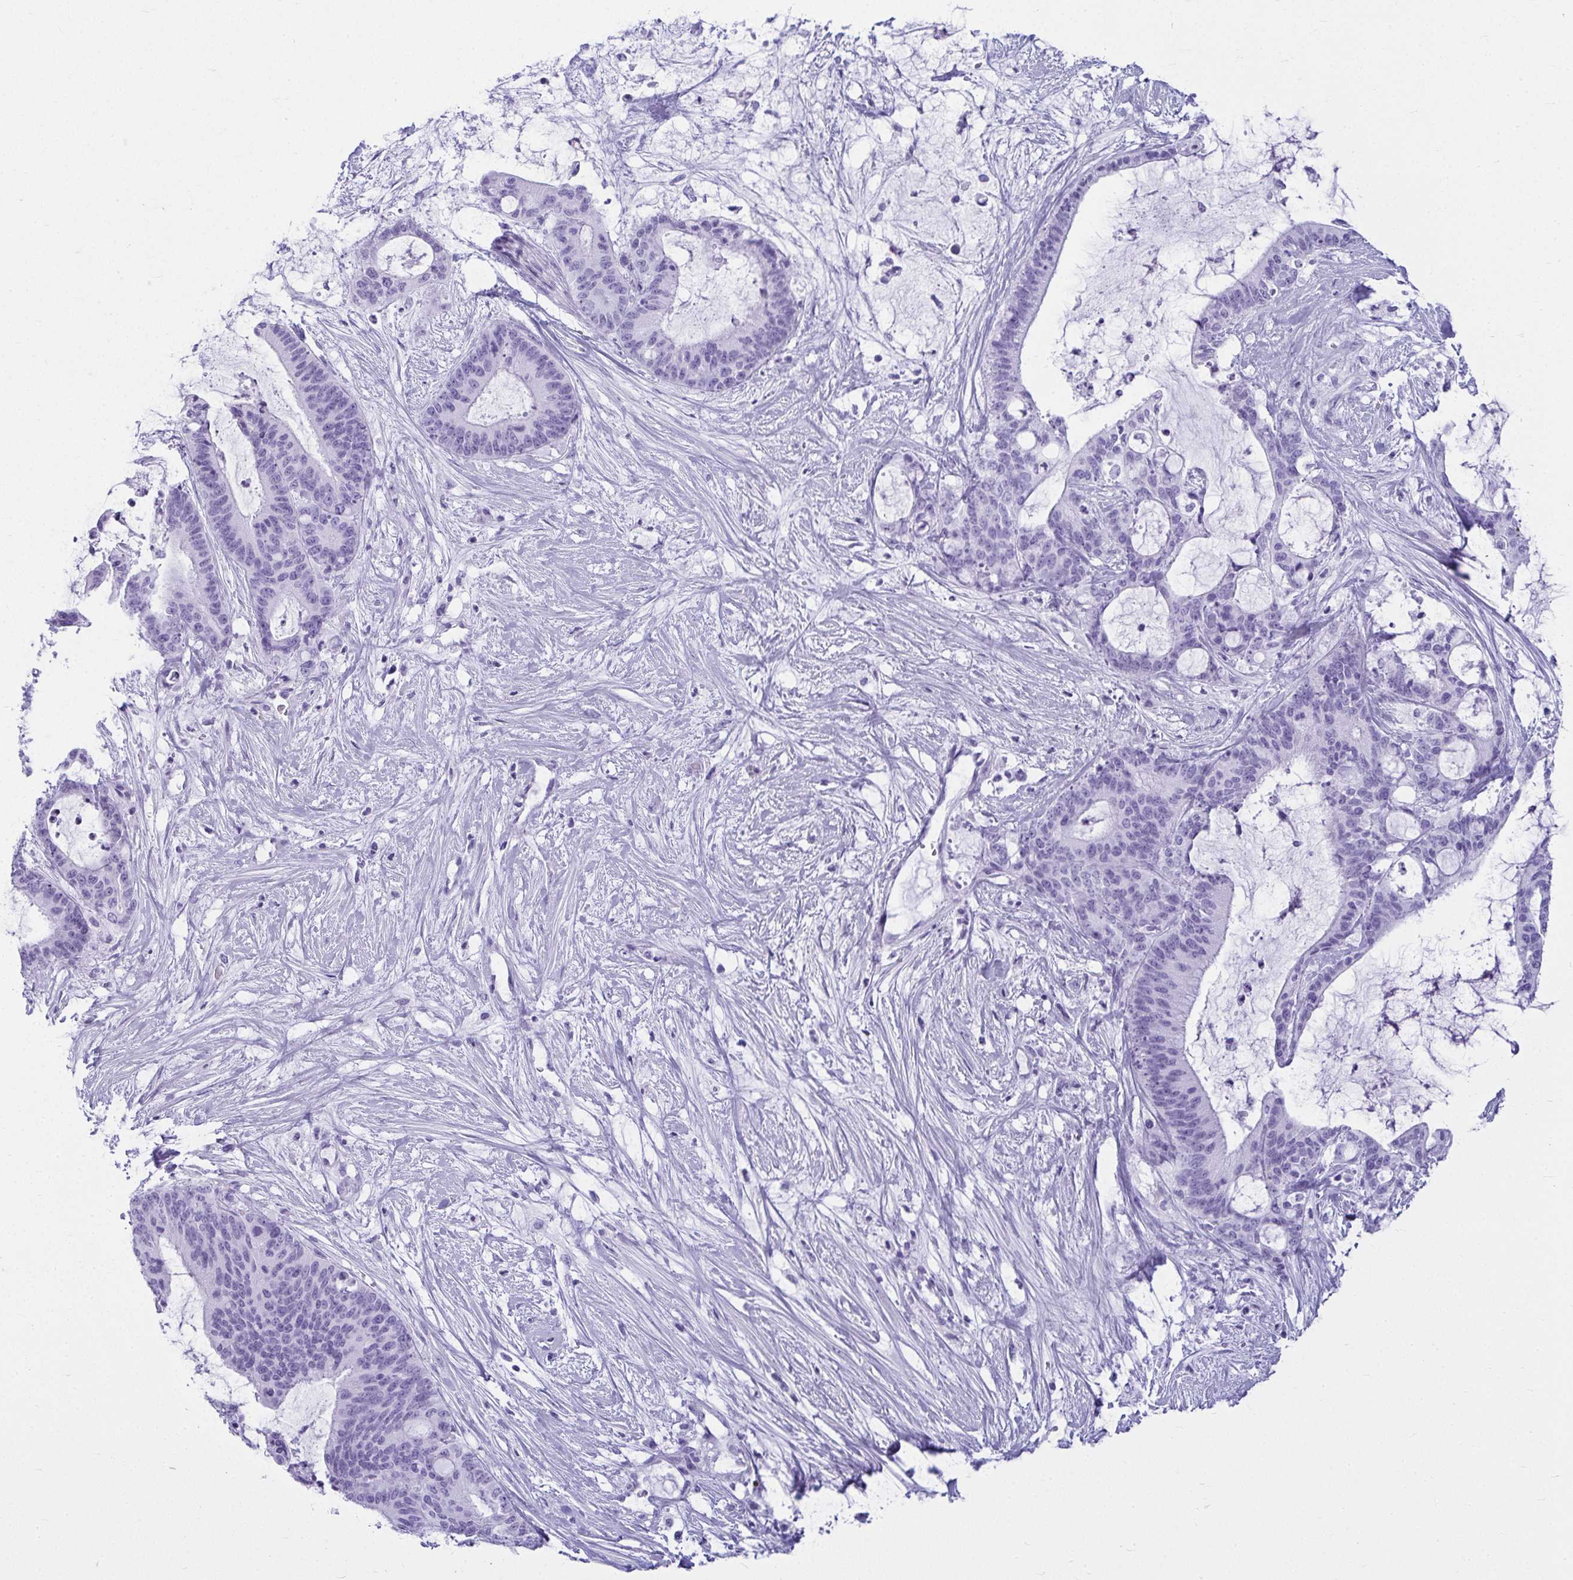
{"staining": {"intensity": "negative", "quantity": "none", "location": "none"}, "tissue": "liver cancer", "cell_type": "Tumor cells", "image_type": "cancer", "snomed": [{"axis": "morphology", "description": "Normal tissue, NOS"}, {"axis": "morphology", "description": "Cholangiocarcinoma"}, {"axis": "topography", "description": "Liver"}, {"axis": "topography", "description": "Peripheral nerve tissue"}], "caption": "High power microscopy micrograph of an IHC histopathology image of cholangiocarcinoma (liver), revealing no significant expression in tumor cells.", "gene": "CLGN", "patient": {"sex": "female", "age": 73}}